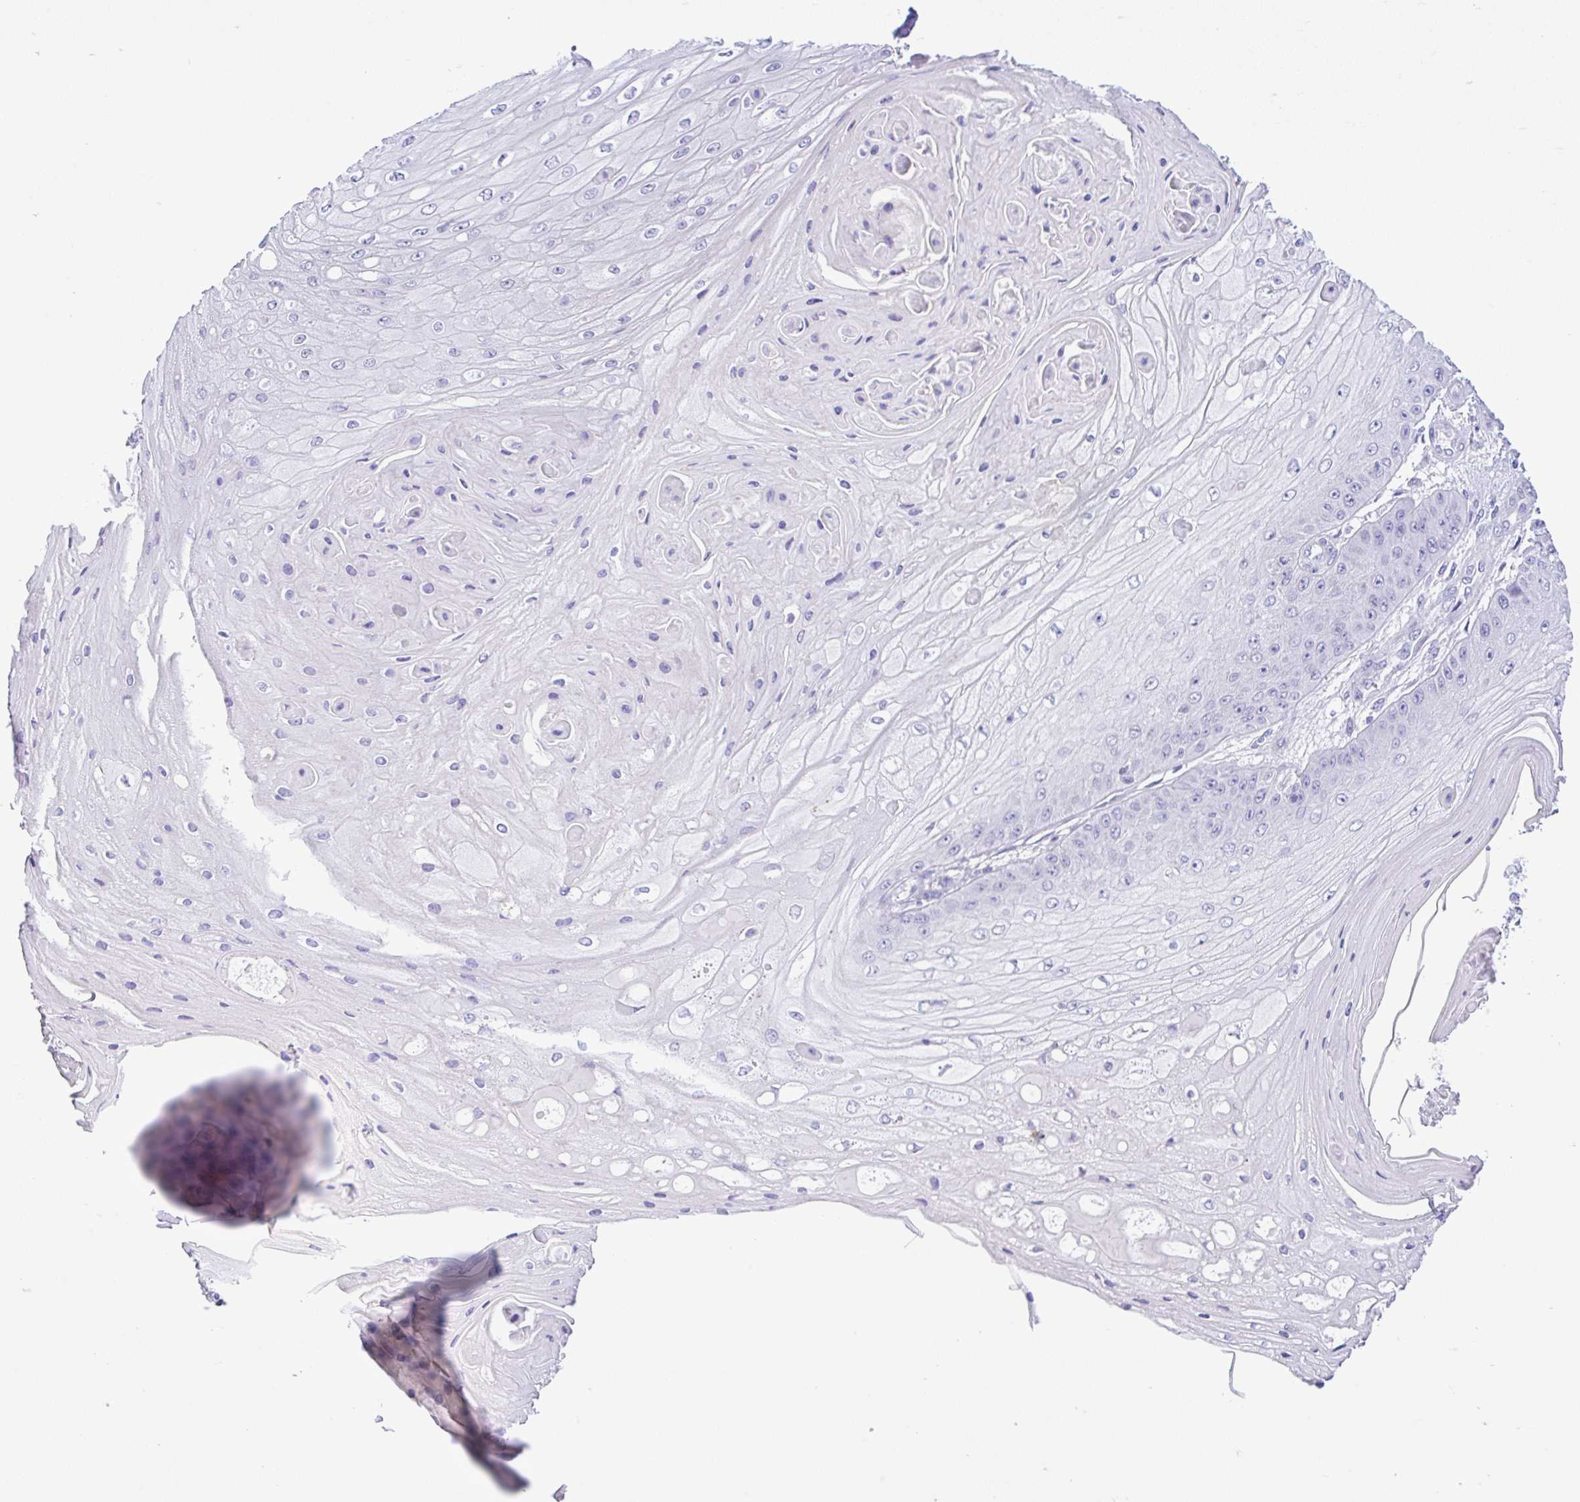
{"staining": {"intensity": "negative", "quantity": "none", "location": "none"}, "tissue": "skin cancer", "cell_type": "Tumor cells", "image_type": "cancer", "snomed": [{"axis": "morphology", "description": "Squamous cell carcinoma, NOS"}, {"axis": "topography", "description": "Skin"}], "caption": "A high-resolution micrograph shows immunohistochemistry staining of skin cancer (squamous cell carcinoma), which shows no significant positivity in tumor cells.", "gene": "ANO4", "patient": {"sex": "male", "age": 70}}